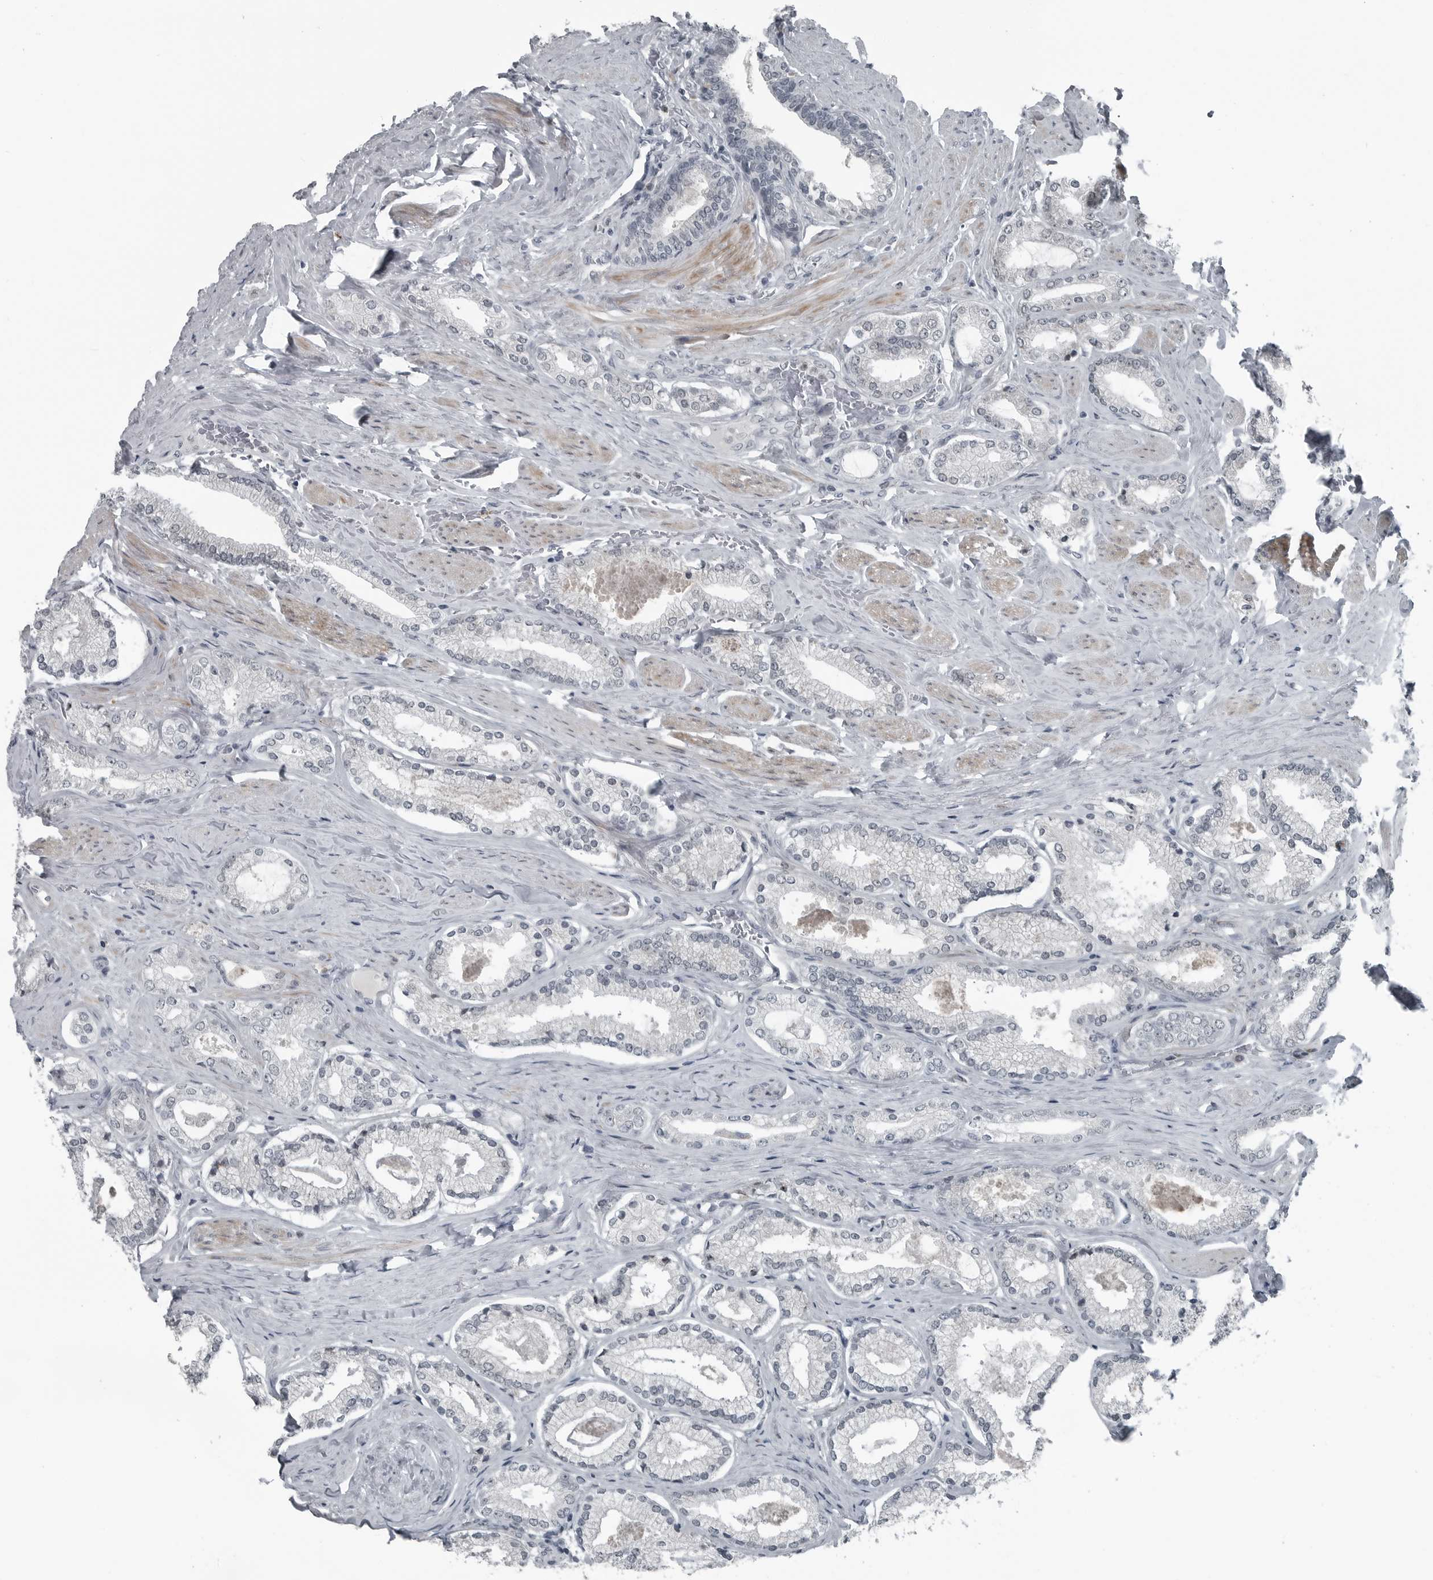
{"staining": {"intensity": "negative", "quantity": "none", "location": "none"}, "tissue": "prostate cancer", "cell_type": "Tumor cells", "image_type": "cancer", "snomed": [{"axis": "morphology", "description": "Adenocarcinoma, Low grade"}, {"axis": "topography", "description": "Prostate"}], "caption": "This is an IHC photomicrograph of prostate adenocarcinoma (low-grade). There is no staining in tumor cells.", "gene": "DNAAF11", "patient": {"sex": "male", "age": 71}}